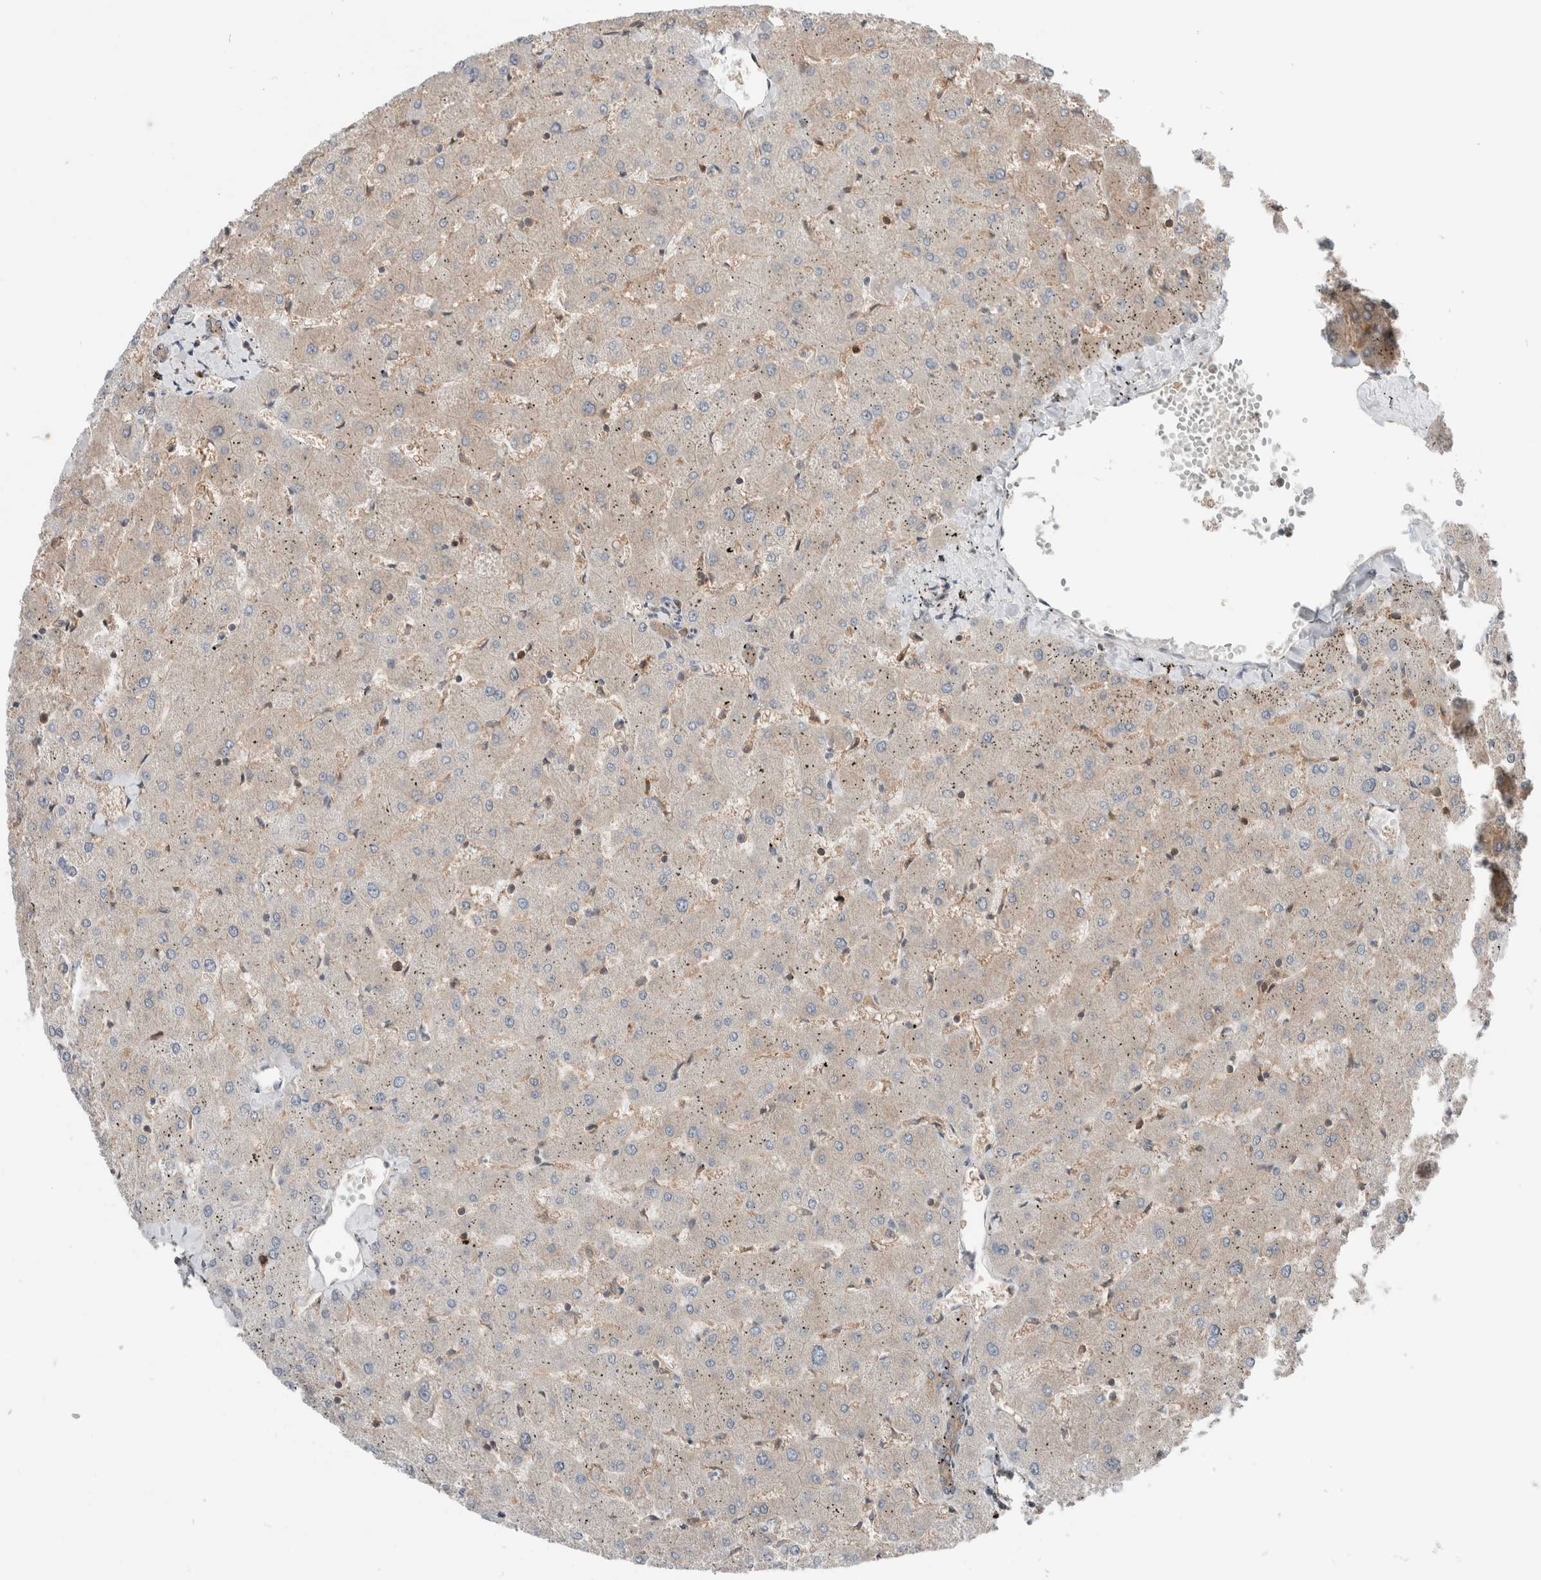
{"staining": {"intensity": "moderate", "quantity": ">75%", "location": "cytoplasmic/membranous"}, "tissue": "liver", "cell_type": "Cholangiocytes", "image_type": "normal", "snomed": [{"axis": "morphology", "description": "Normal tissue, NOS"}, {"axis": "topography", "description": "Liver"}], "caption": "Immunohistochemical staining of benign liver exhibits medium levels of moderate cytoplasmic/membranous positivity in approximately >75% of cholangiocytes. The staining was performed using DAB (3,3'-diaminobenzidine) to visualize the protein expression in brown, while the nuclei were stained in blue with hematoxylin (Magnification: 20x).", "gene": "XPNPEP1", "patient": {"sex": "female", "age": 63}}